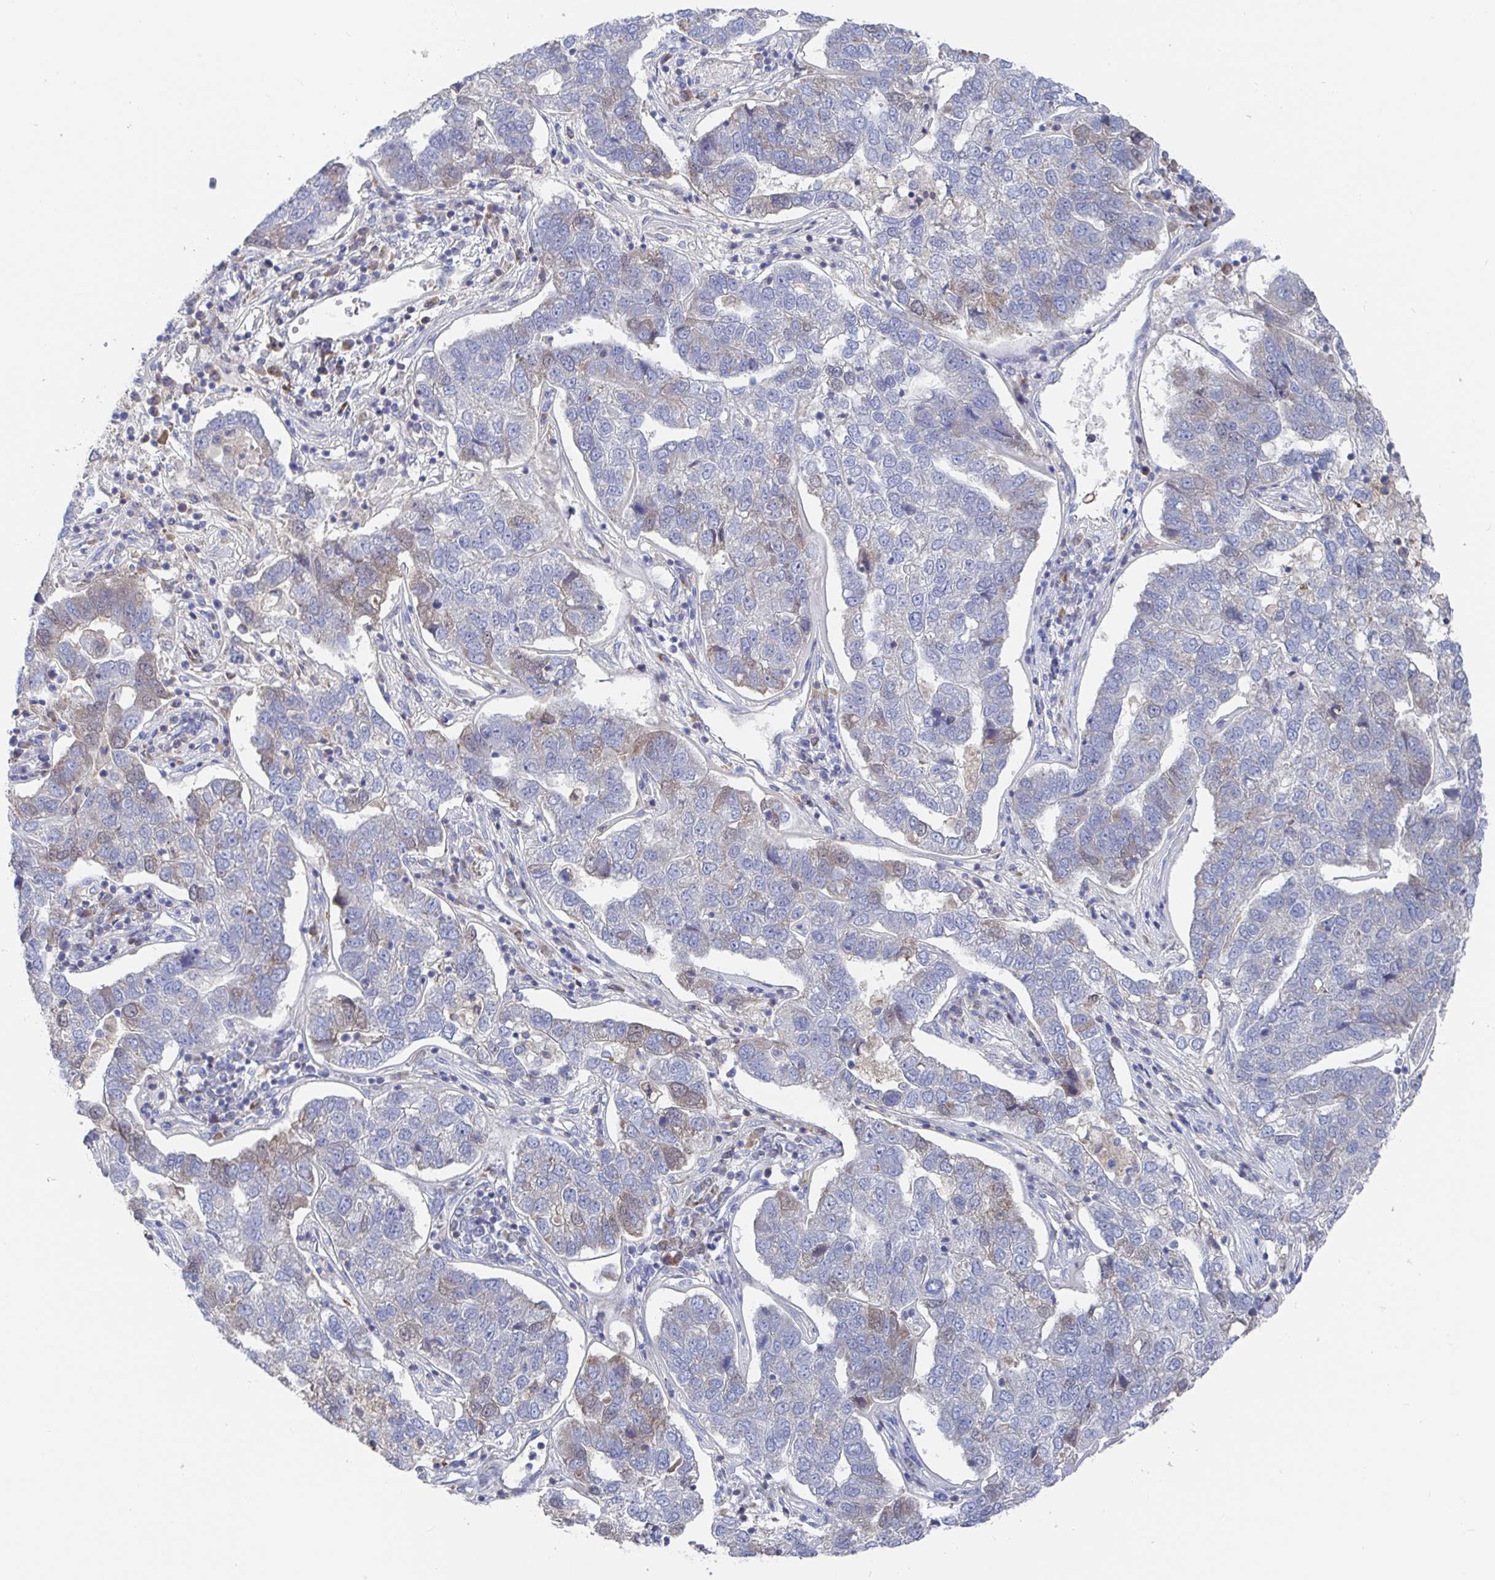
{"staining": {"intensity": "negative", "quantity": "none", "location": "none"}, "tissue": "pancreatic cancer", "cell_type": "Tumor cells", "image_type": "cancer", "snomed": [{"axis": "morphology", "description": "Adenocarcinoma, NOS"}, {"axis": "topography", "description": "Pancreas"}], "caption": "A photomicrograph of pancreatic cancer stained for a protein shows no brown staining in tumor cells.", "gene": "GPR148", "patient": {"sex": "female", "age": 61}}